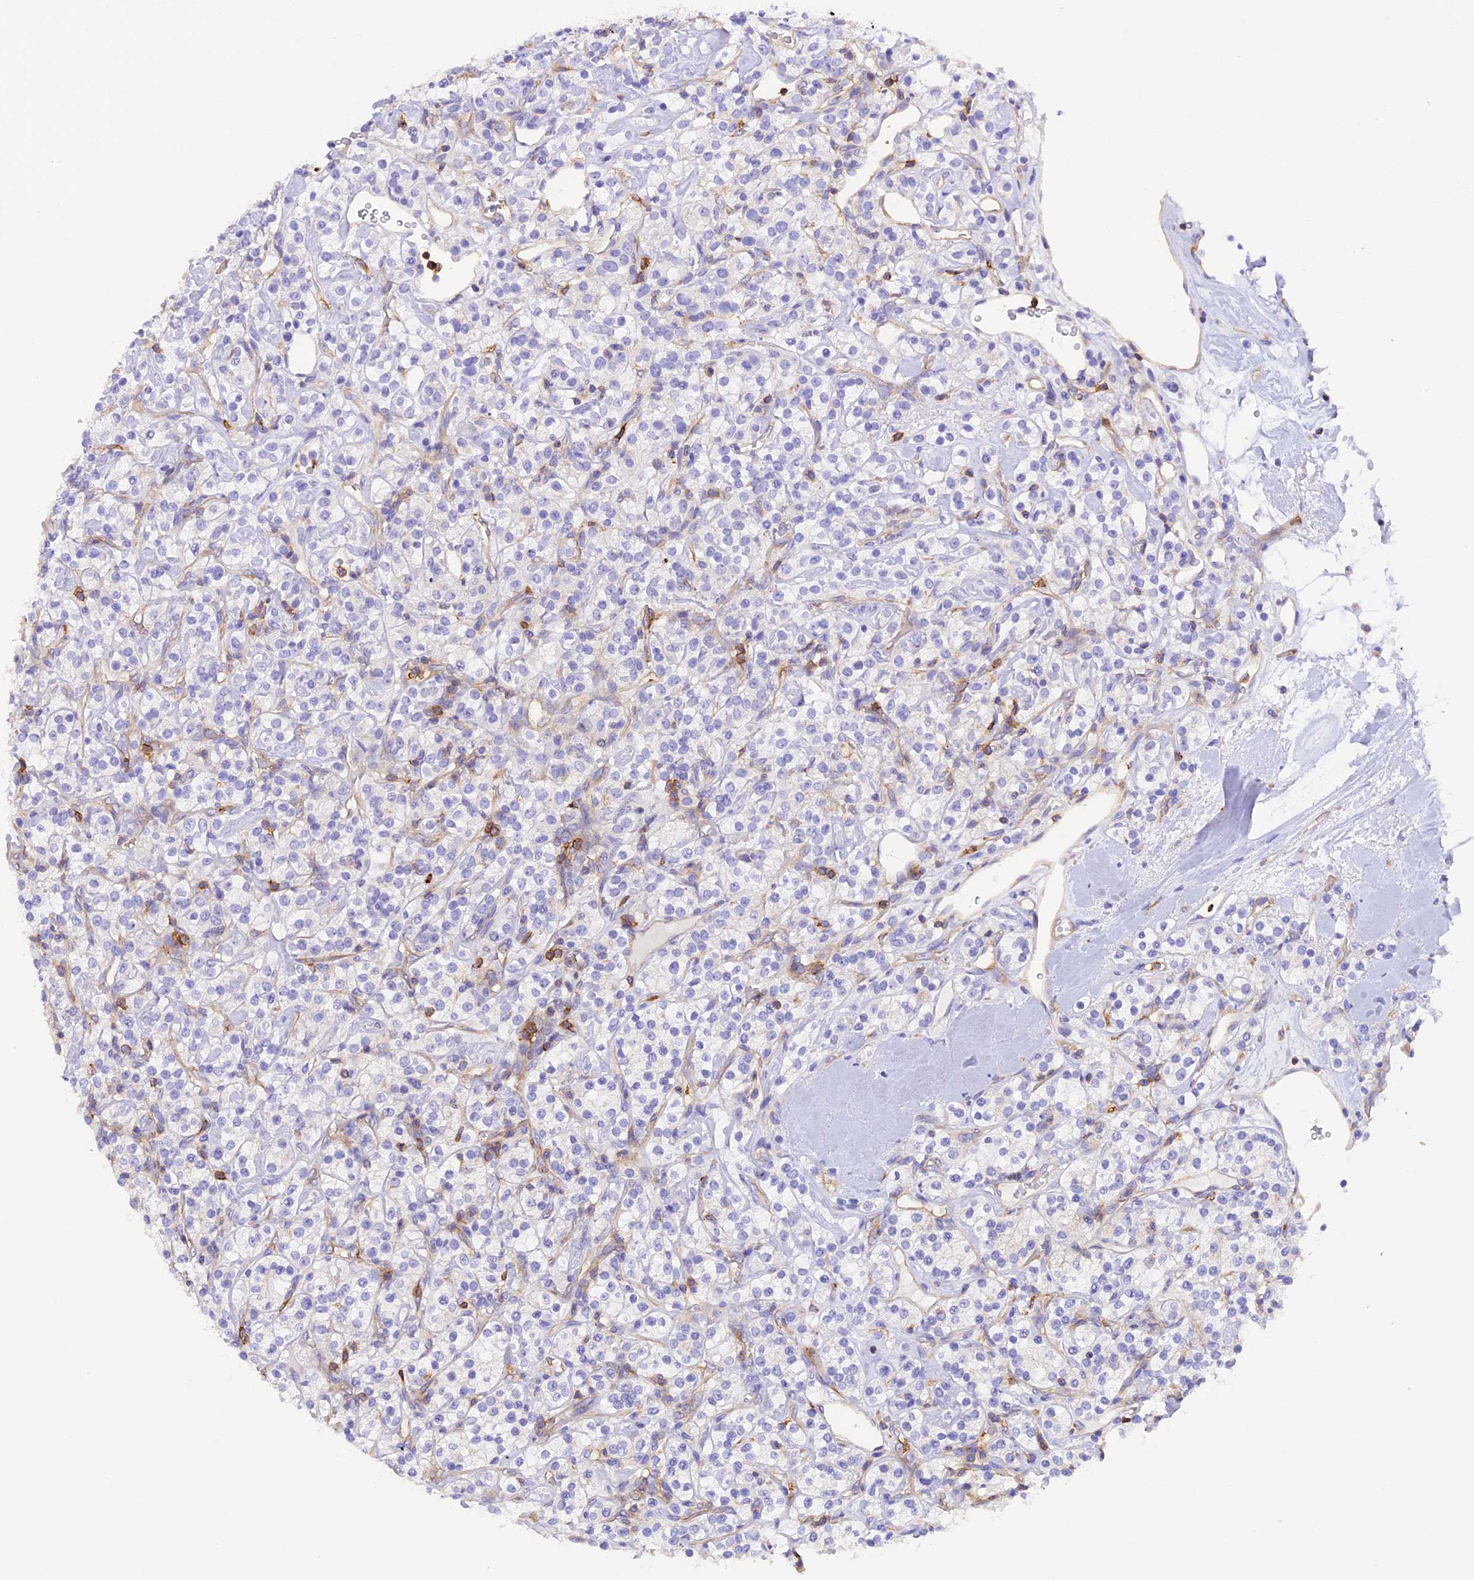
{"staining": {"intensity": "negative", "quantity": "none", "location": "none"}, "tissue": "renal cancer", "cell_type": "Tumor cells", "image_type": "cancer", "snomed": [{"axis": "morphology", "description": "Adenocarcinoma, NOS"}, {"axis": "topography", "description": "Kidney"}], "caption": "High magnification brightfield microscopy of adenocarcinoma (renal) stained with DAB (3,3'-diaminobenzidine) (brown) and counterstained with hematoxylin (blue): tumor cells show no significant positivity.", "gene": "FAM193A", "patient": {"sex": "male", "age": 77}}